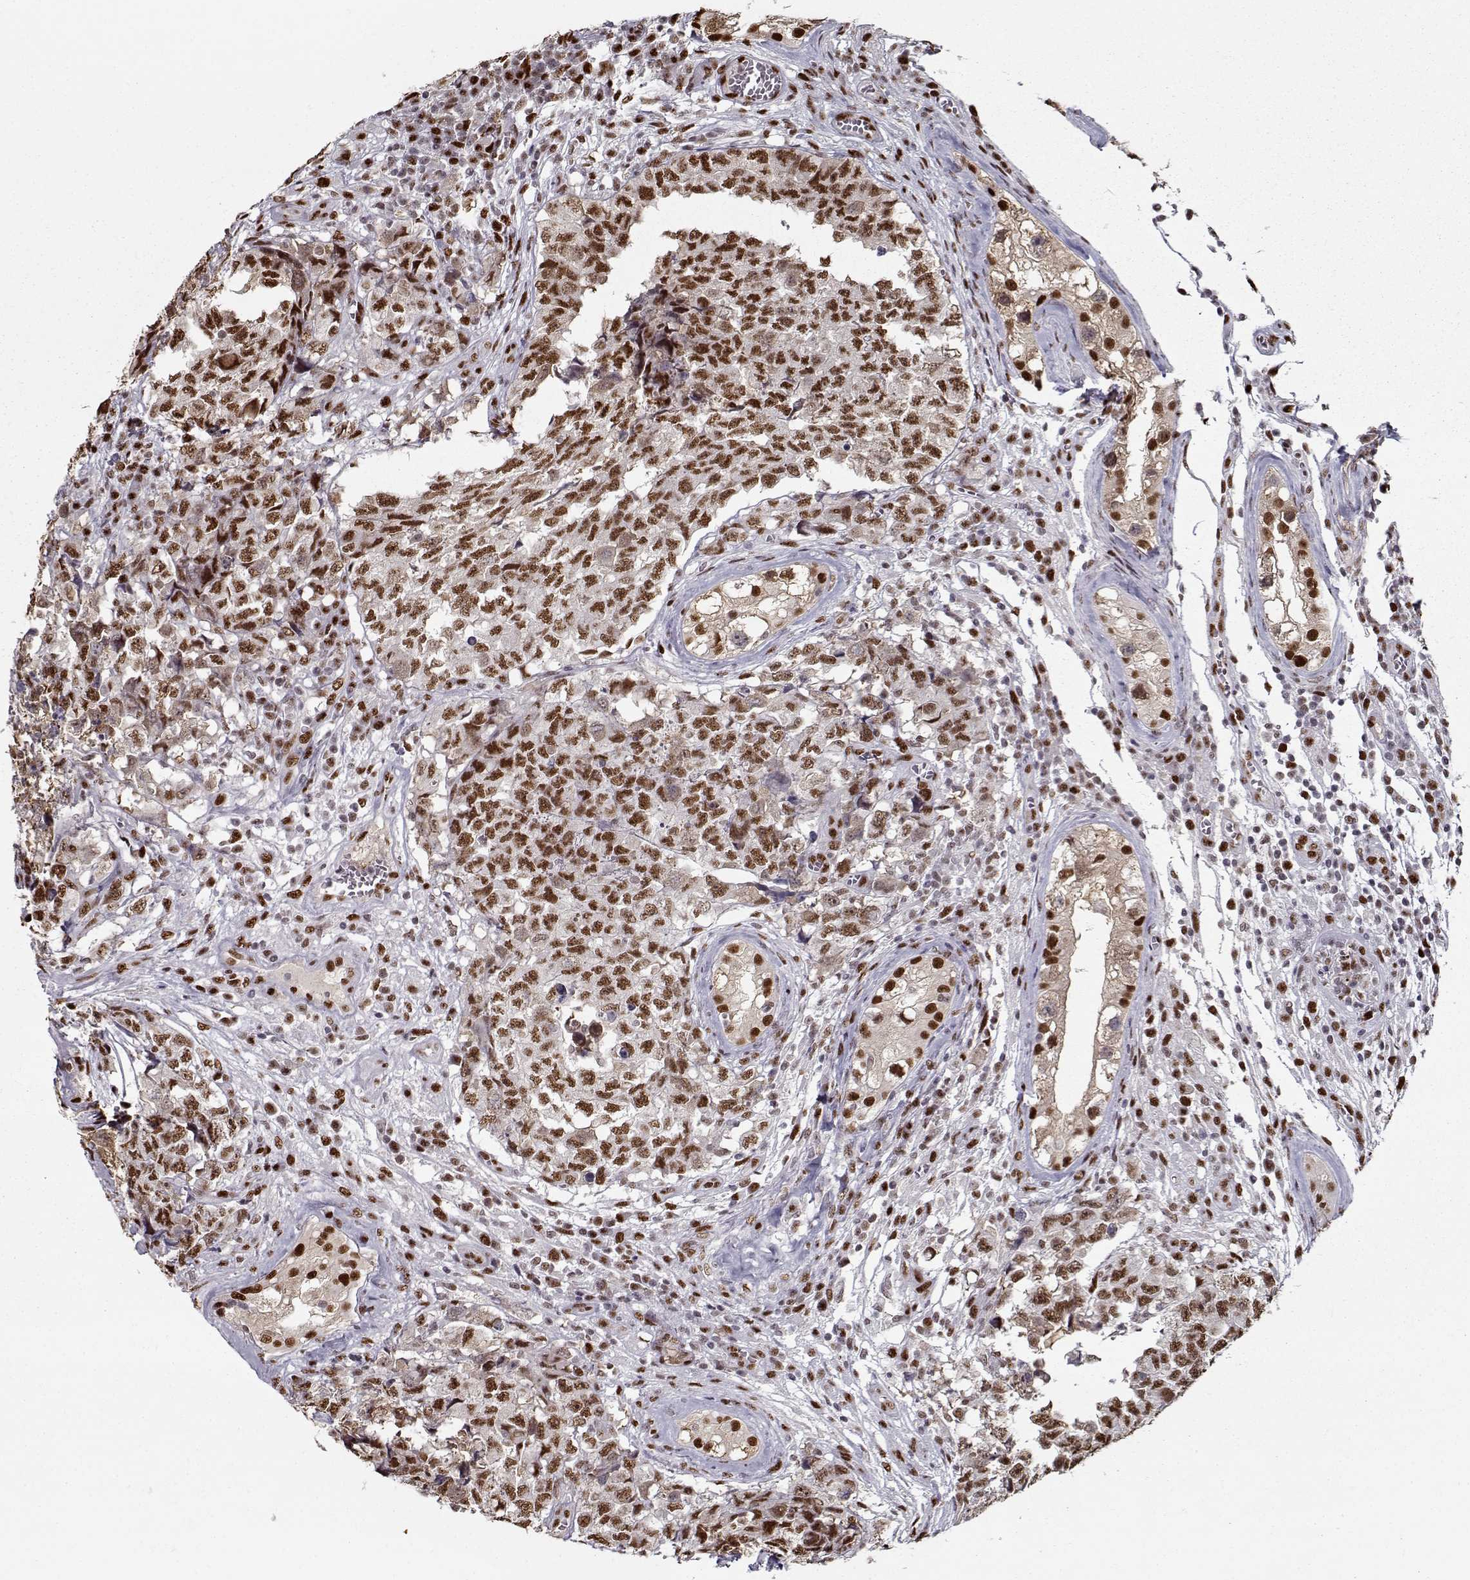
{"staining": {"intensity": "moderate", "quantity": ">75%", "location": "nuclear"}, "tissue": "testis cancer", "cell_type": "Tumor cells", "image_type": "cancer", "snomed": [{"axis": "morphology", "description": "Carcinoma, Embryonal, NOS"}, {"axis": "topography", "description": "Testis"}], "caption": "This is a photomicrograph of IHC staining of embryonal carcinoma (testis), which shows moderate positivity in the nuclear of tumor cells.", "gene": "PRMT8", "patient": {"sex": "male", "age": 23}}